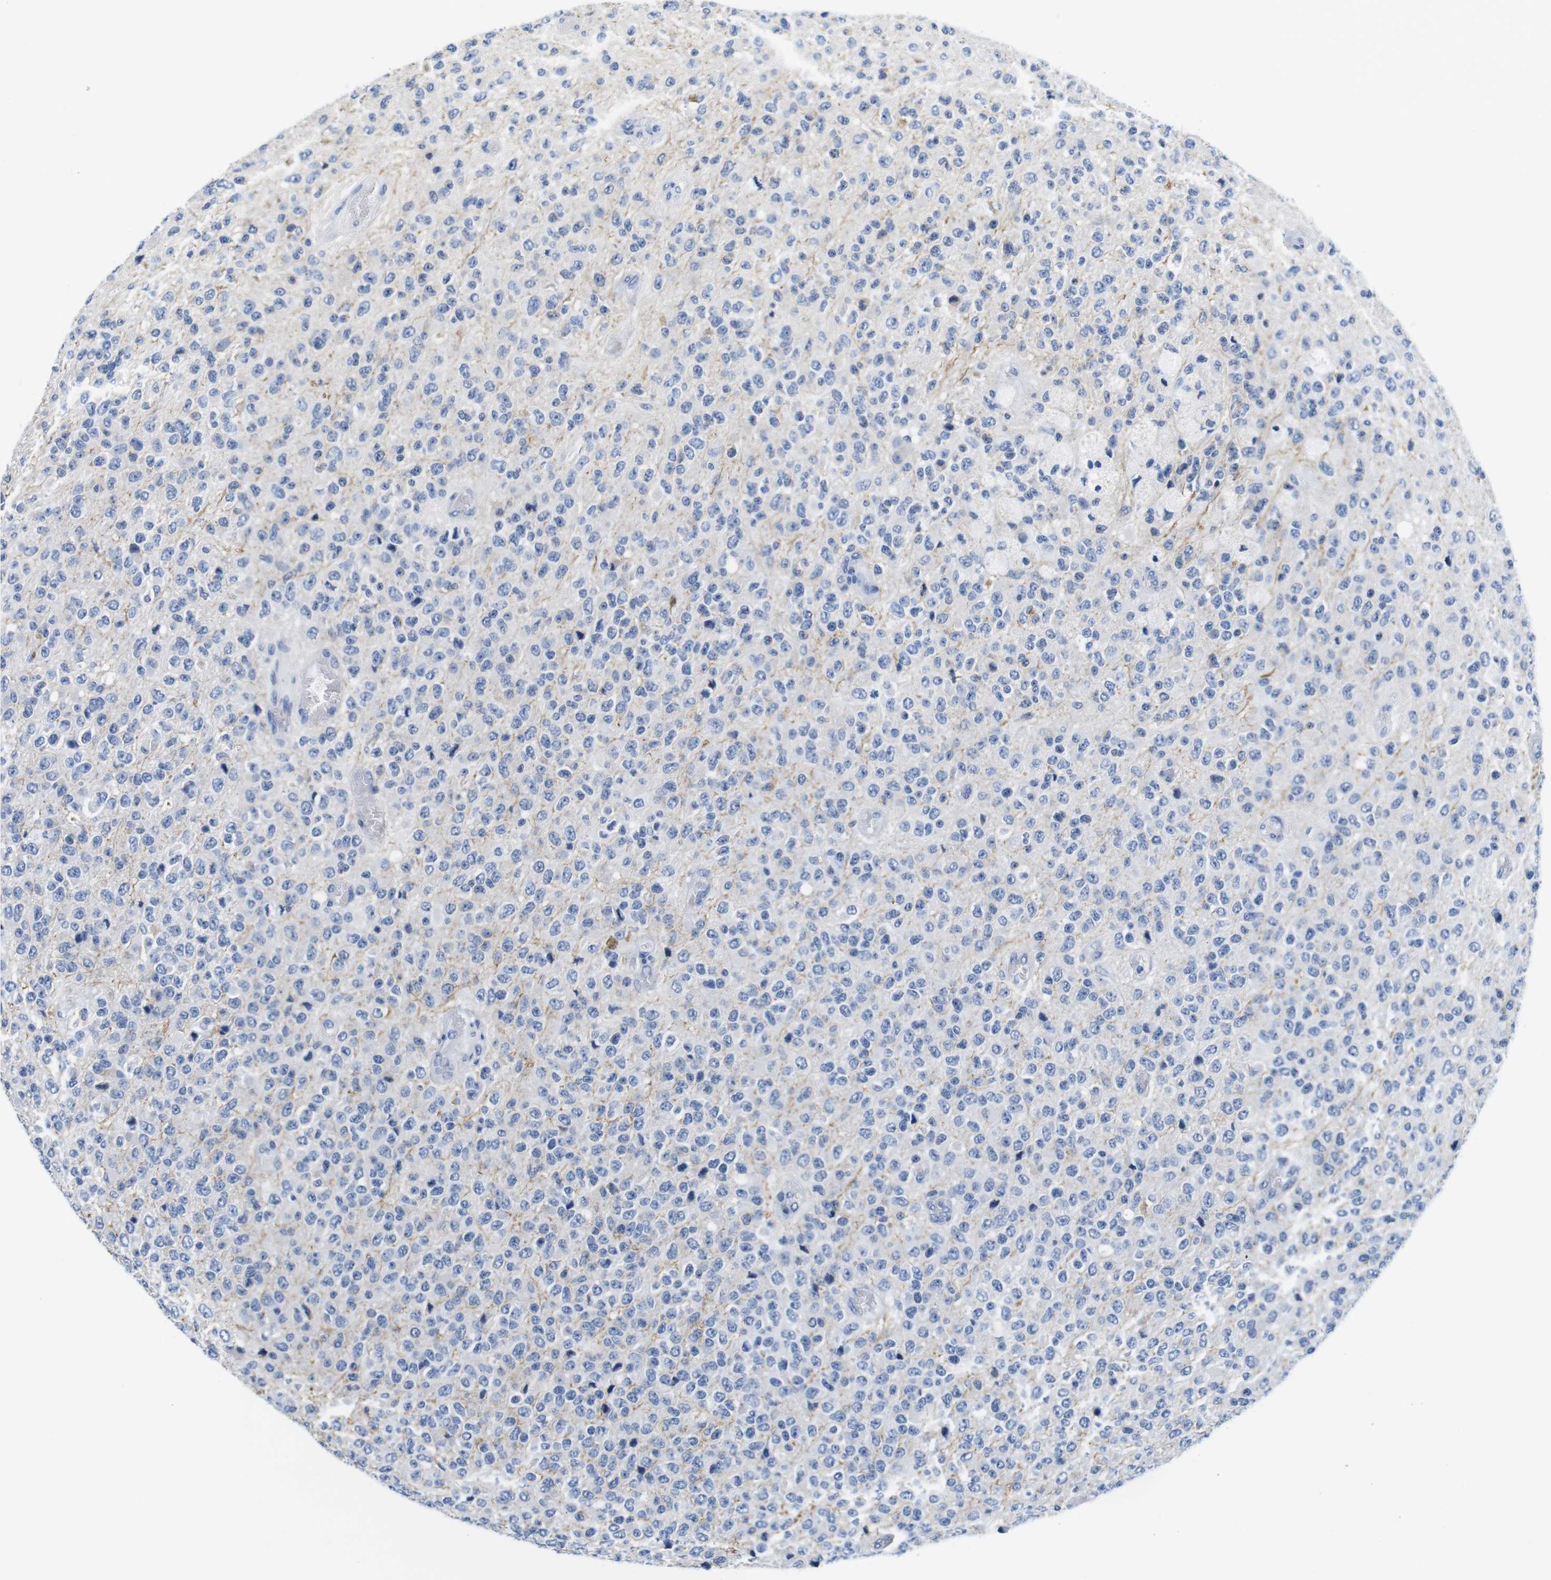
{"staining": {"intensity": "negative", "quantity": "none", "location": "none"}, "tissue": "glioma", "cell_type": "Tumor cells", "image_type": "cancer", "snomed": [{"axis": "morphology", "description": "Glioma, malignant, High grade"}, {"axis": "topography", "description": "pancreas cauda"}], "caption": "IHC of human malignant glioma (high-grade) displays no staining in tumor cells.", "gene": "MAP6", "patient": {"sex": "male", "age": 60}}